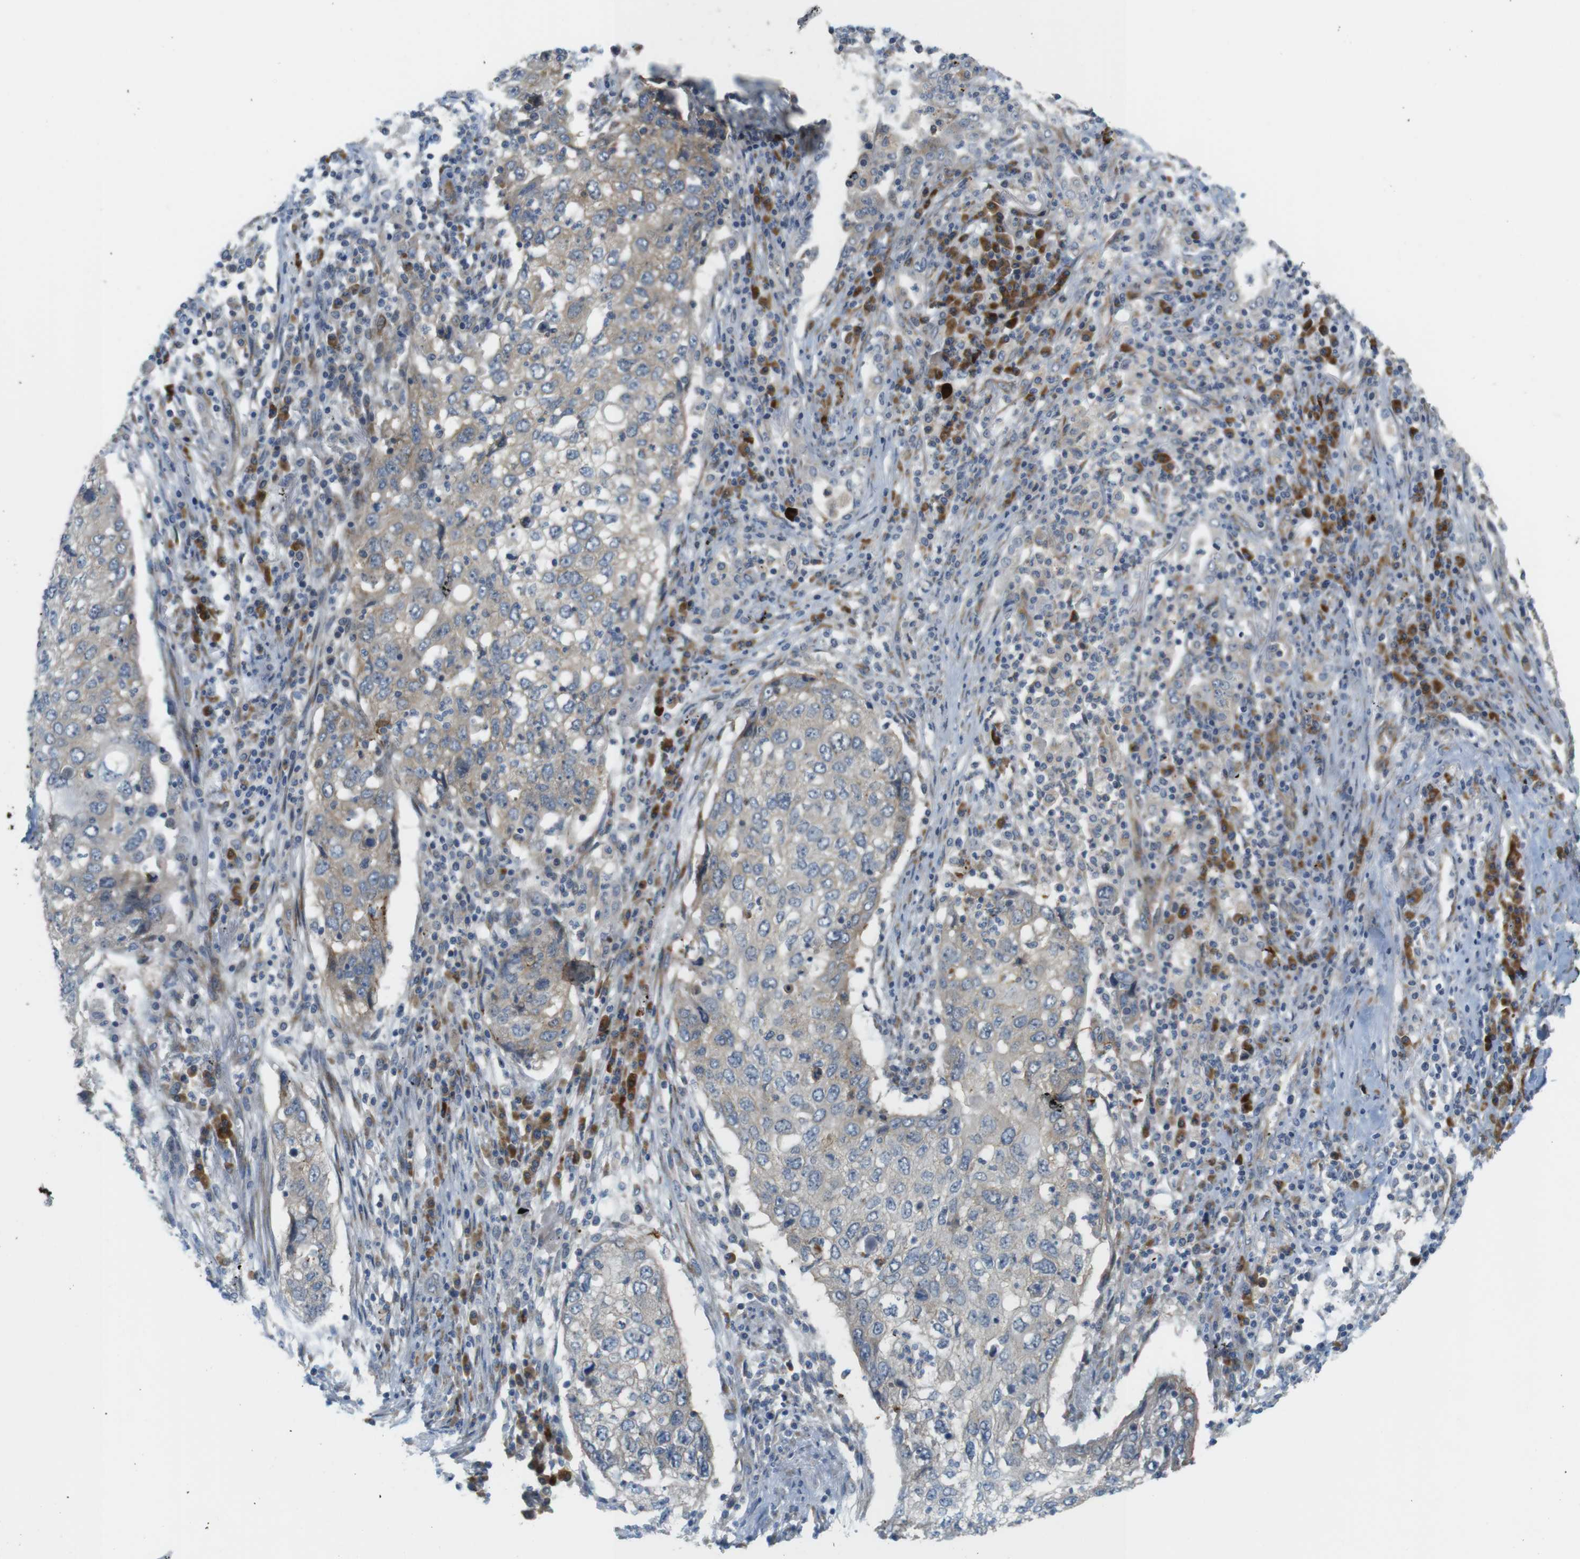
{"staining": {"intensity": "weak", "quantity": "<25%", "location": "cytoplasmic/membranous"}, "tissue": "lung cancer", "cell_type": "Tumor cells", "image_type": "cancer", "snomed": [{"axis": "morphology", "description": "Squamous cell carcinoma, NOS"}, {"axis": "topography", "description": "Lung"}], "caption": "Immunohistochemistry (IHC) of human lung squamous cell carcinoma displays no expression in tumor cells.", "gene": "GJC3", "patient": {"sex": "female", "age": 63}}